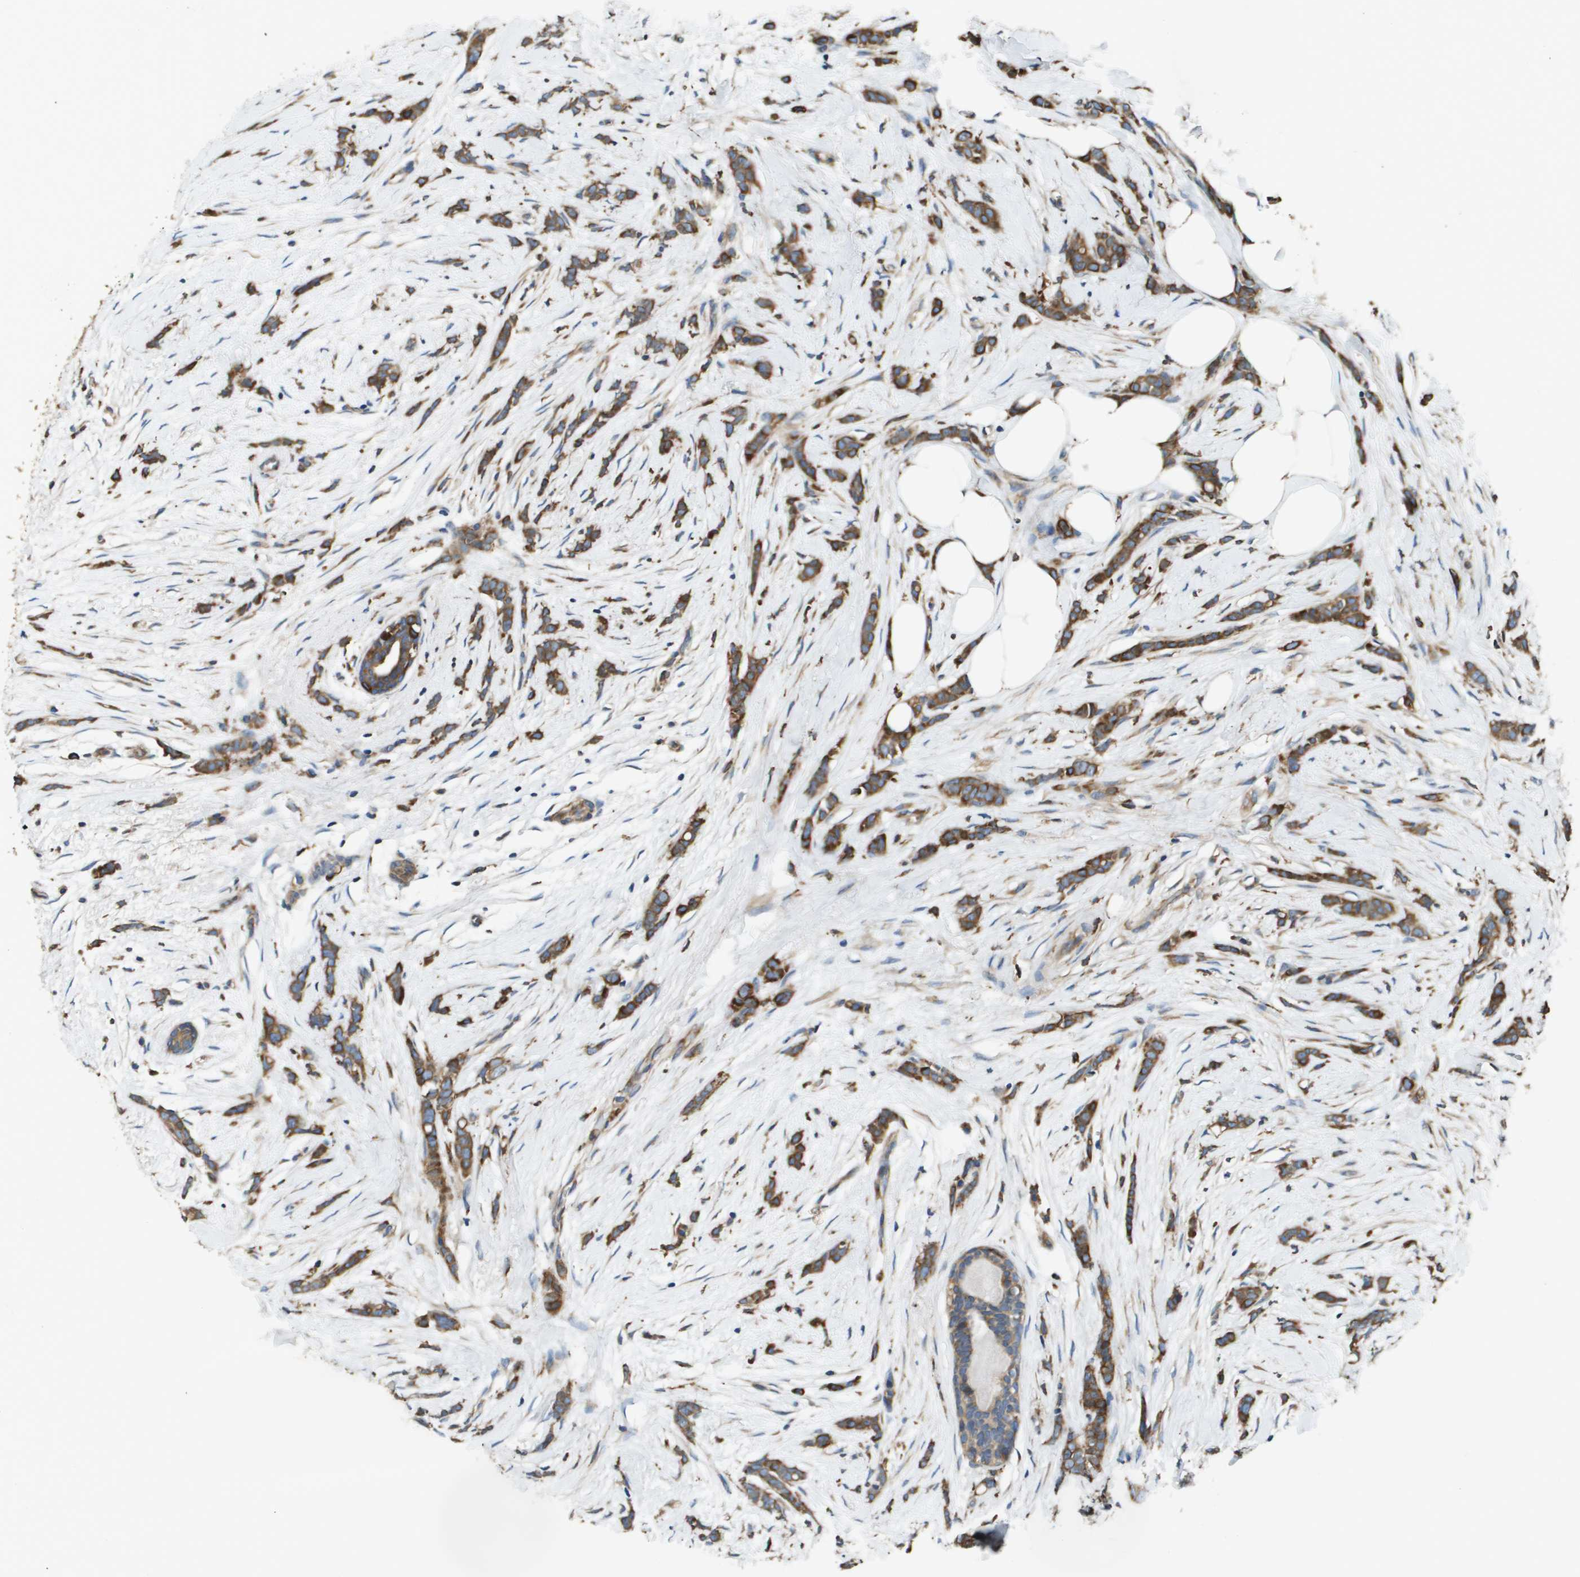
{"staining": {"intensity": "moderate", "quantity": ">75%", "location": "cytoplasmic/membranous"}, "tissue": "breast cancer", "cell_type": "Tumor cells", "image_type": "cancer", "snomed": [{"axis": "morphology", "description": "Lobular carcinoma, in situ"}, {"axis": "morphology", "description": "Lobular carcinoma"}, {"axis": "topography", "description": "Breast"}], "caption": "Protein expression analysis of human breast lobular carcinoma in situ reveals moderate cytoplasmic/membranous positivity in about >75% of tumor cells.", "gene": "CNPY3", "patient": {"sex": "female", "age": 41}}